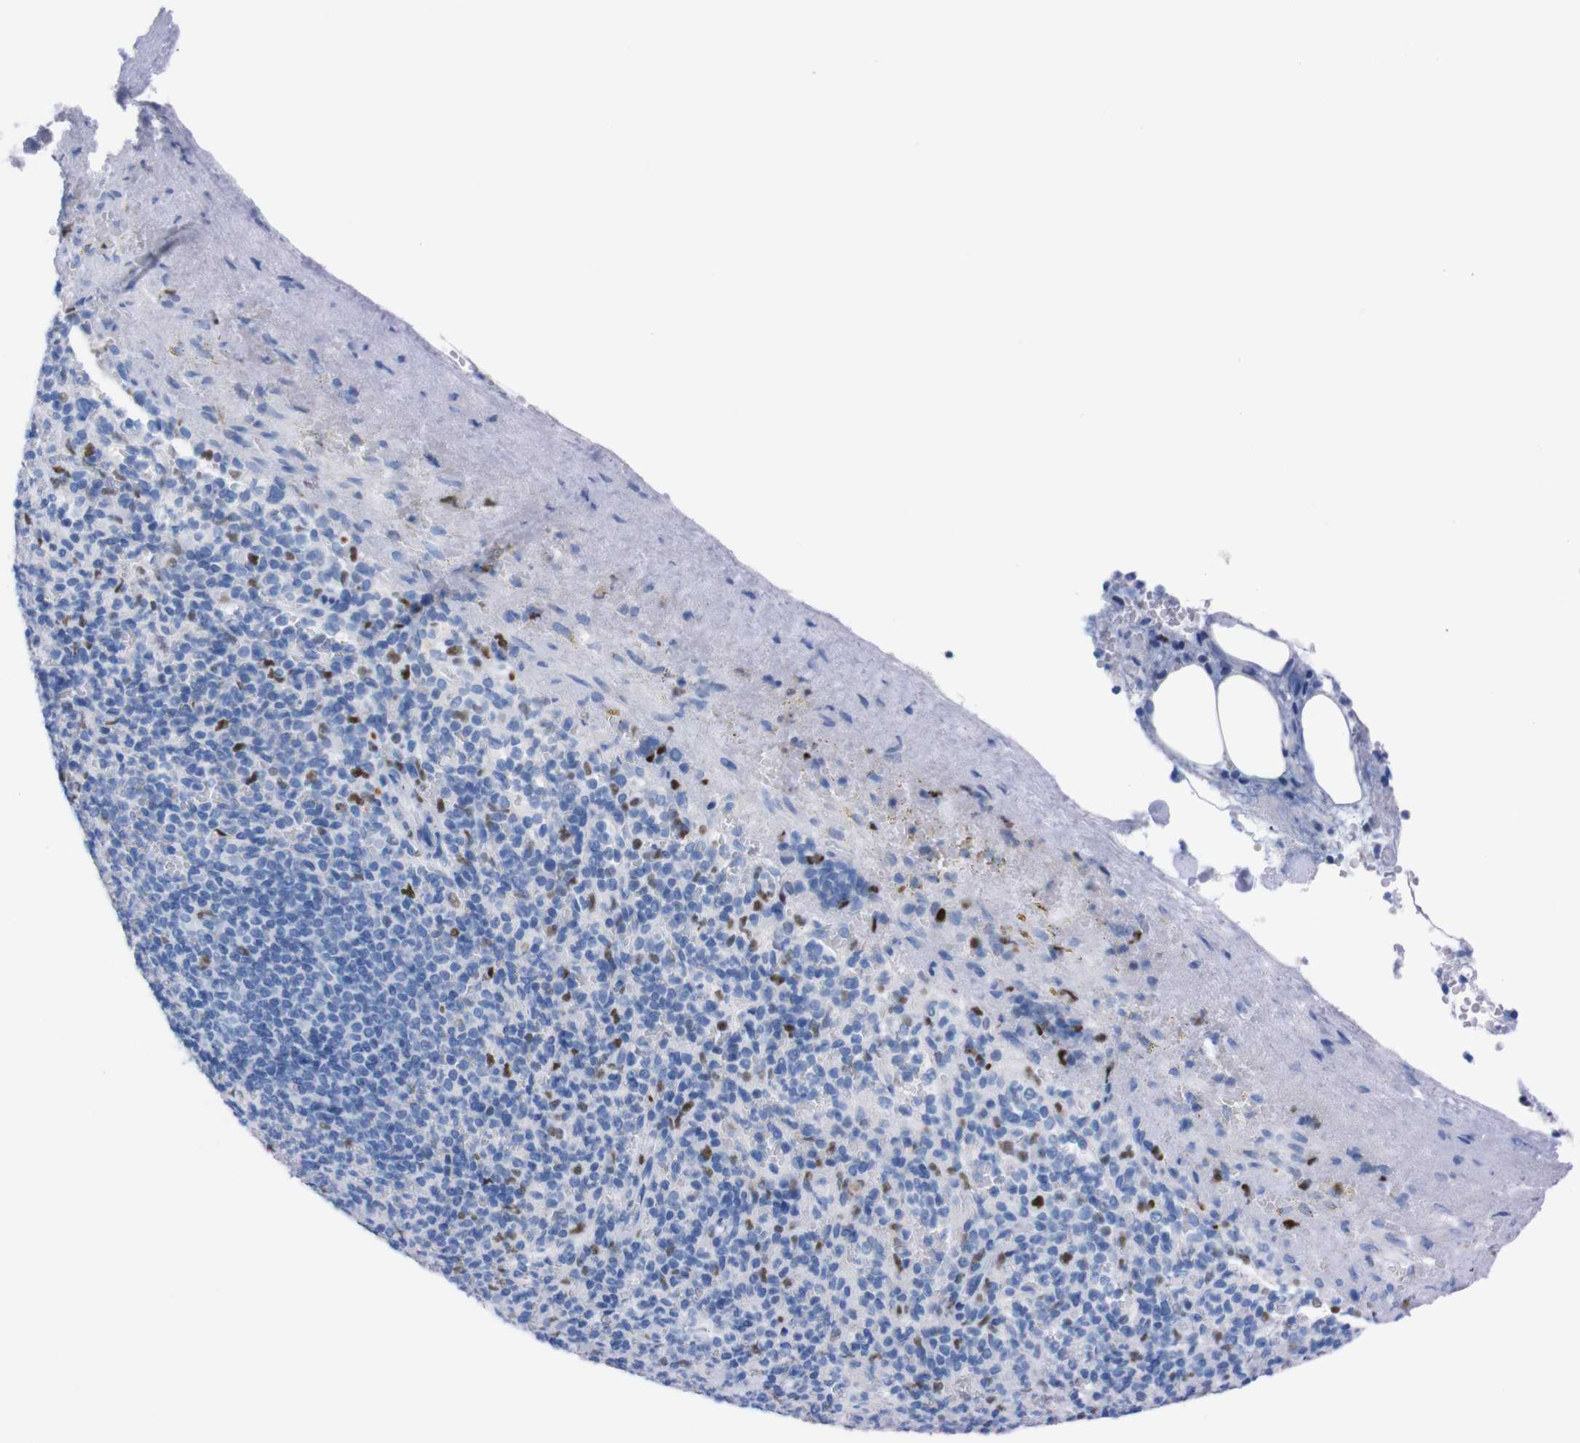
{"staining": {"intensity": "moderate", "quantity": "<25%", "location": "nuclear"}, "tissue": "spleen", "cell_type": "Cells in red pulp", "image_type": "normal", "snomed": [{"axis": "morphology", "description": "Normal tissue, NOS"}, {"axis": "topography", "description": "Spleen"}], "caption": "Immunohistochemical staining of benign human spleen exhibits <25% levels of moderate nuclear protein expression in approximately <25% of cells in red pulp.", "gene": "P2RY12", "patient": {"sex": "female", "age": 74}}